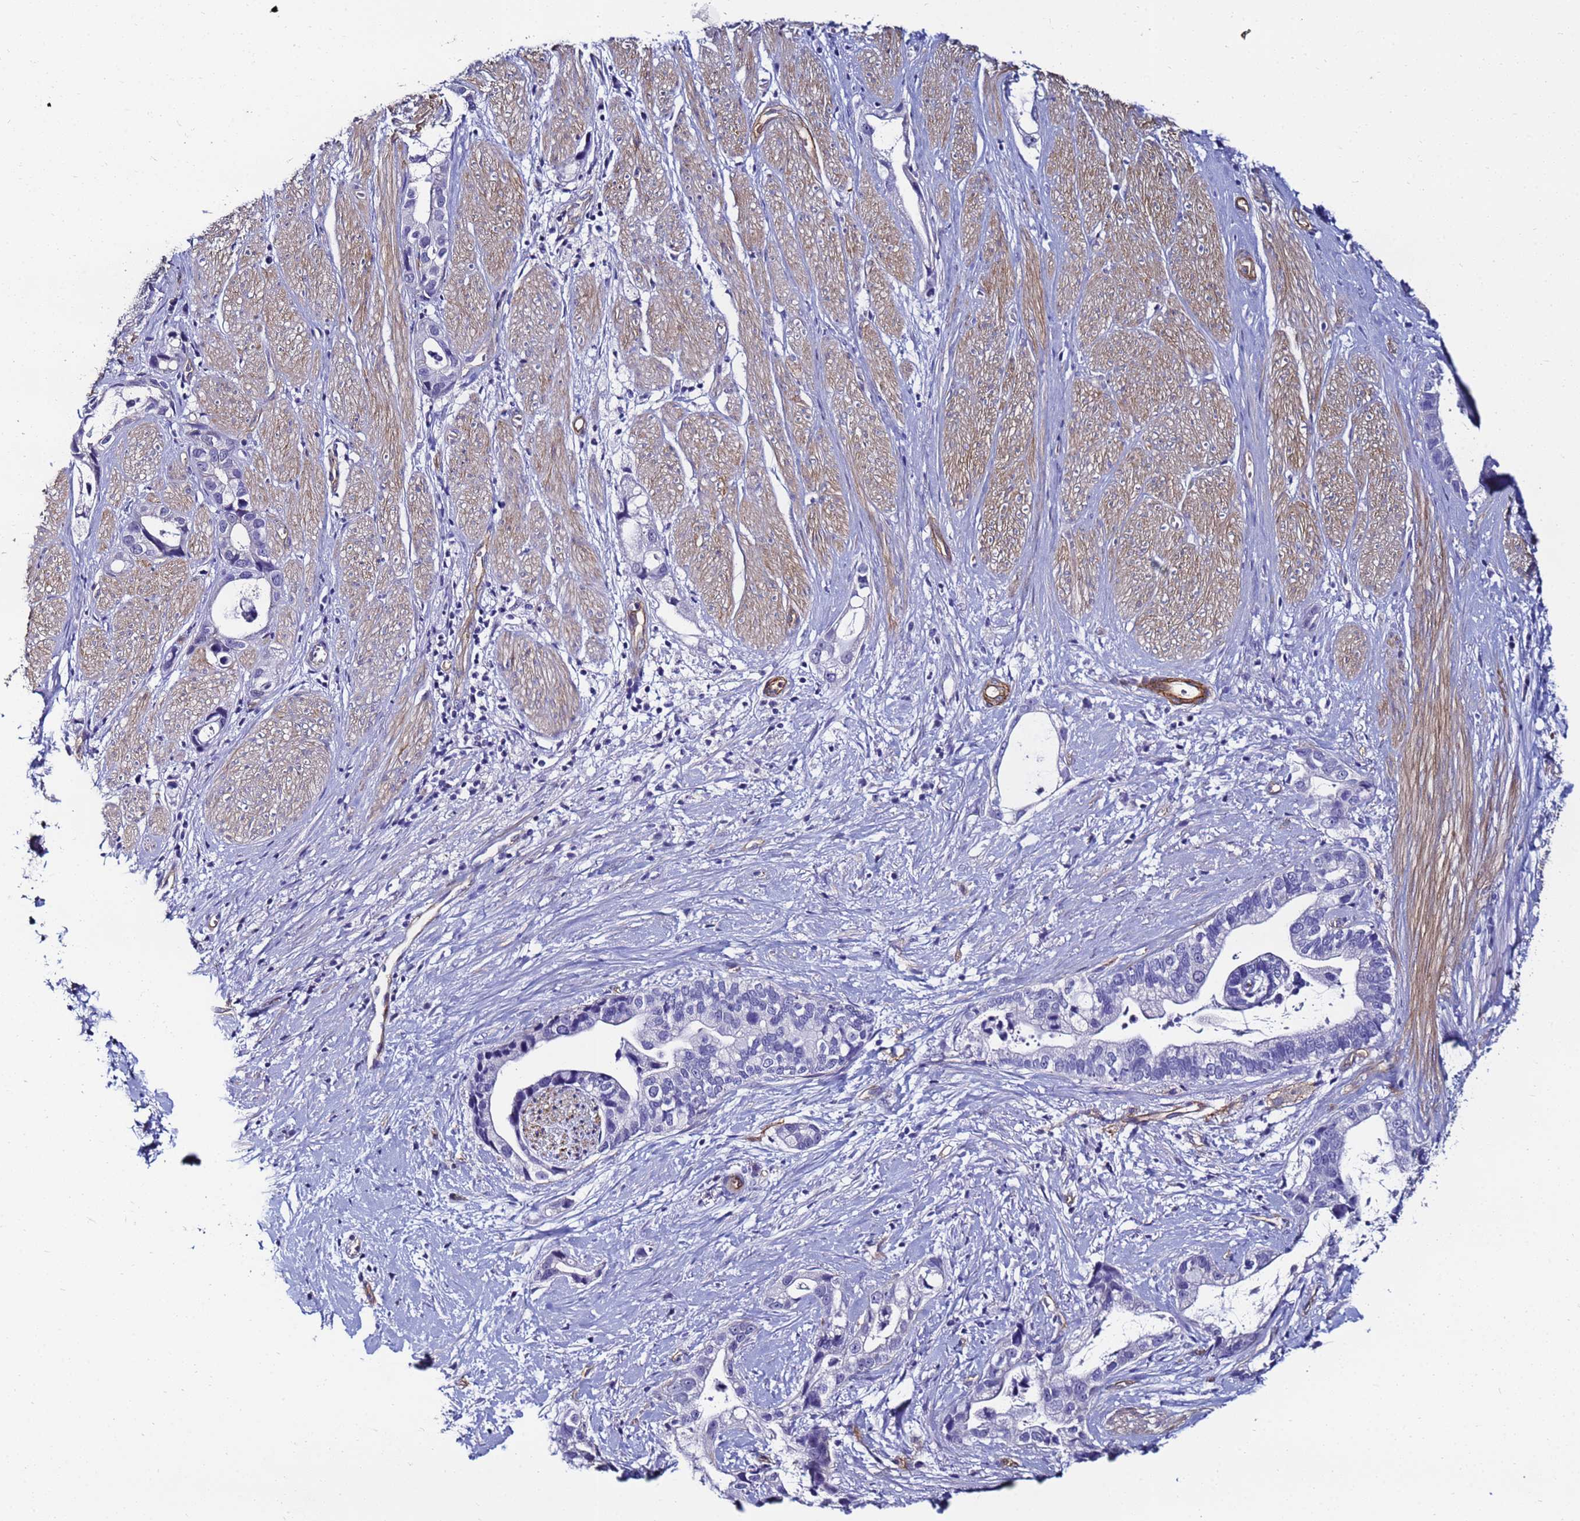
{"staining": {"intensity": "negative", "quantity": "none", "location": "none"}, "tissue": "stomach cancer", "cell_type": "Tumor cells", "image_type": "cancer", "snomed": [{"axis": "morphology", "description": "Adenocarcinoma, NOS"}, {"axis": "topography", "description": "Stomach"}], "caption": "Immunohistochemistry of human stomach cancer (adenocarcinoma) reveals no staining in tumor cells.", "gene": "DEFB104A", "patient": {"sex": "male", "age": 55}}